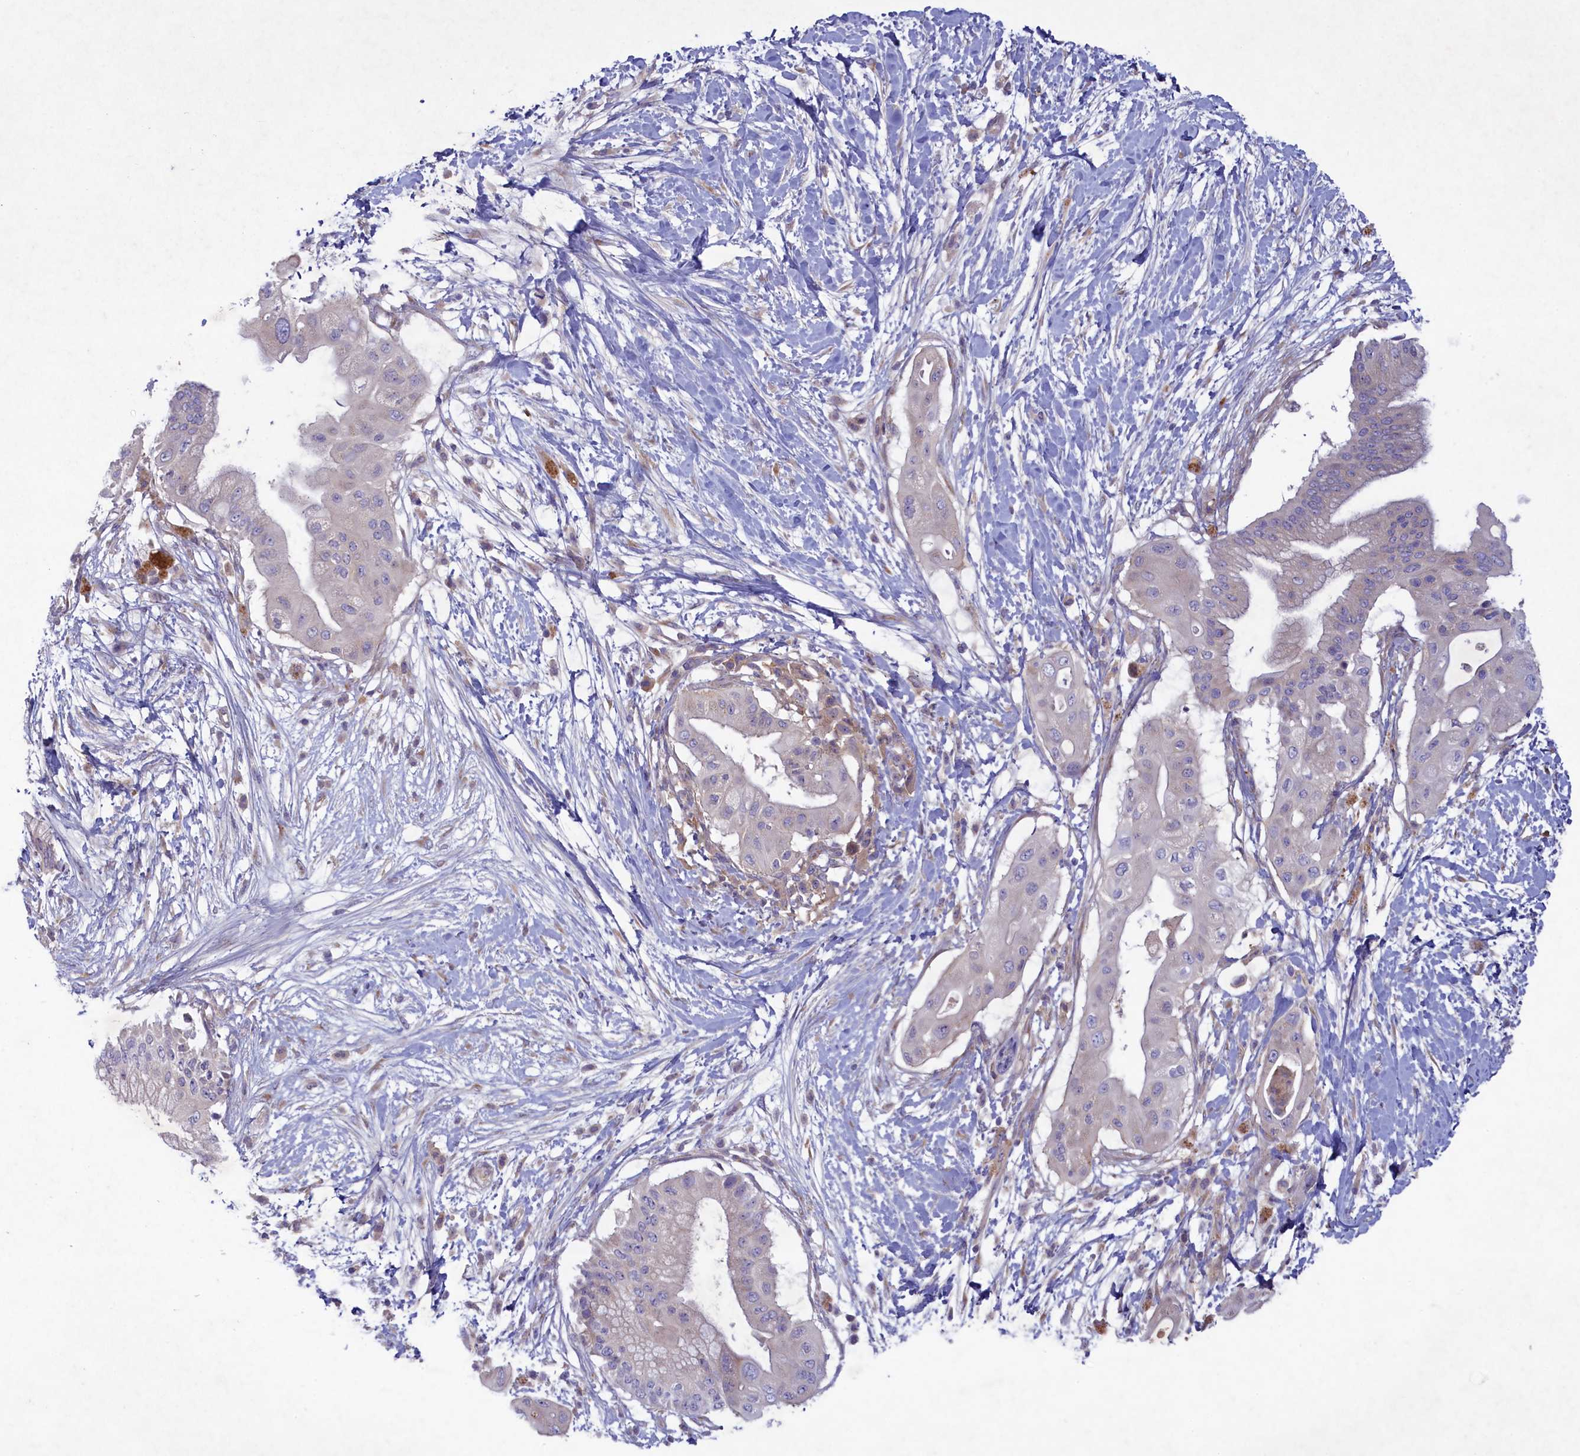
{"staining": {"intensity": "negative", "quantity": "none", "location": "none"}, "tissue": "pancreatic cancer", "cell_type": "Tumor cells", "image_type": "cancer", "snomed": [{"axis": "morphology", "description": "Adenocarcinoma, NOS"}, {"axis": "topography", "description": "Pancreas"}], "caption": "There is no significant staining in tumor cells of pancreatic cancer (adenocarcinoma). (Immunohistochemistry (ihc), brightfield microscopy, high magnification).", "gene": "PLEKHG6", "patient": {"sex": "male", "age": 68}}